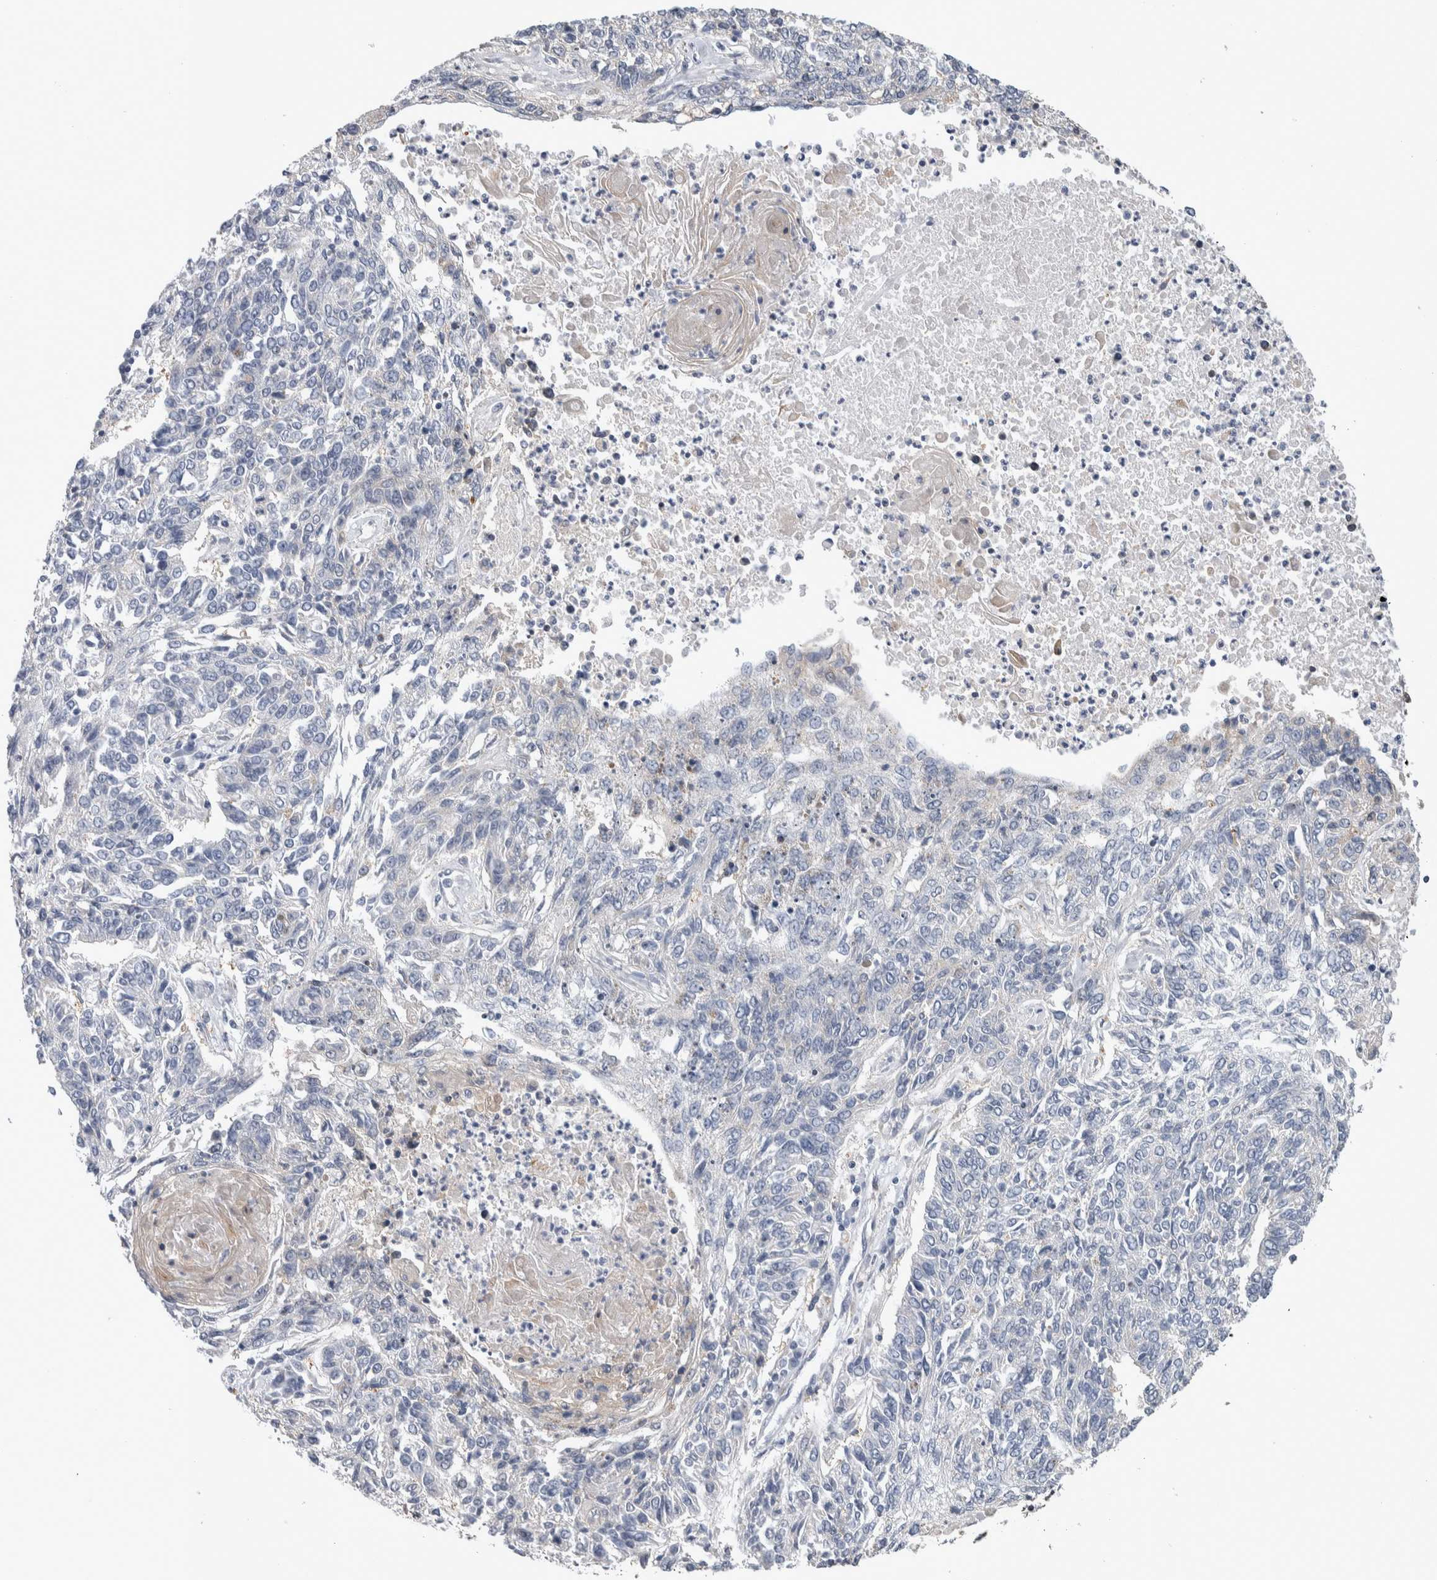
{"staining": {"intensity": "negative", "quantity": "none", "location": "none"}, "tissue": "lung cancer", "cell_type": "Tumor cells", "image_type": "cancer", "snomed": [{"axis": "morphology", "description": "Normal tissue, NOS"}, {"axis": "morphology", "description": "Squamous cell carcinoma, NOS"}, {"axis": "topography", "description": "Cartilage tissue"}, {"axis": "topography", "description": "Bronchus"}, {"axis": "topography", "description": "Lung"}], "caption": "Tumor cells are negative for brown protein staining in lung cancer (squamous cell carcinoma).", "gene": "TAX1BP1", "patient": {"sex": "female", "age": 49}}